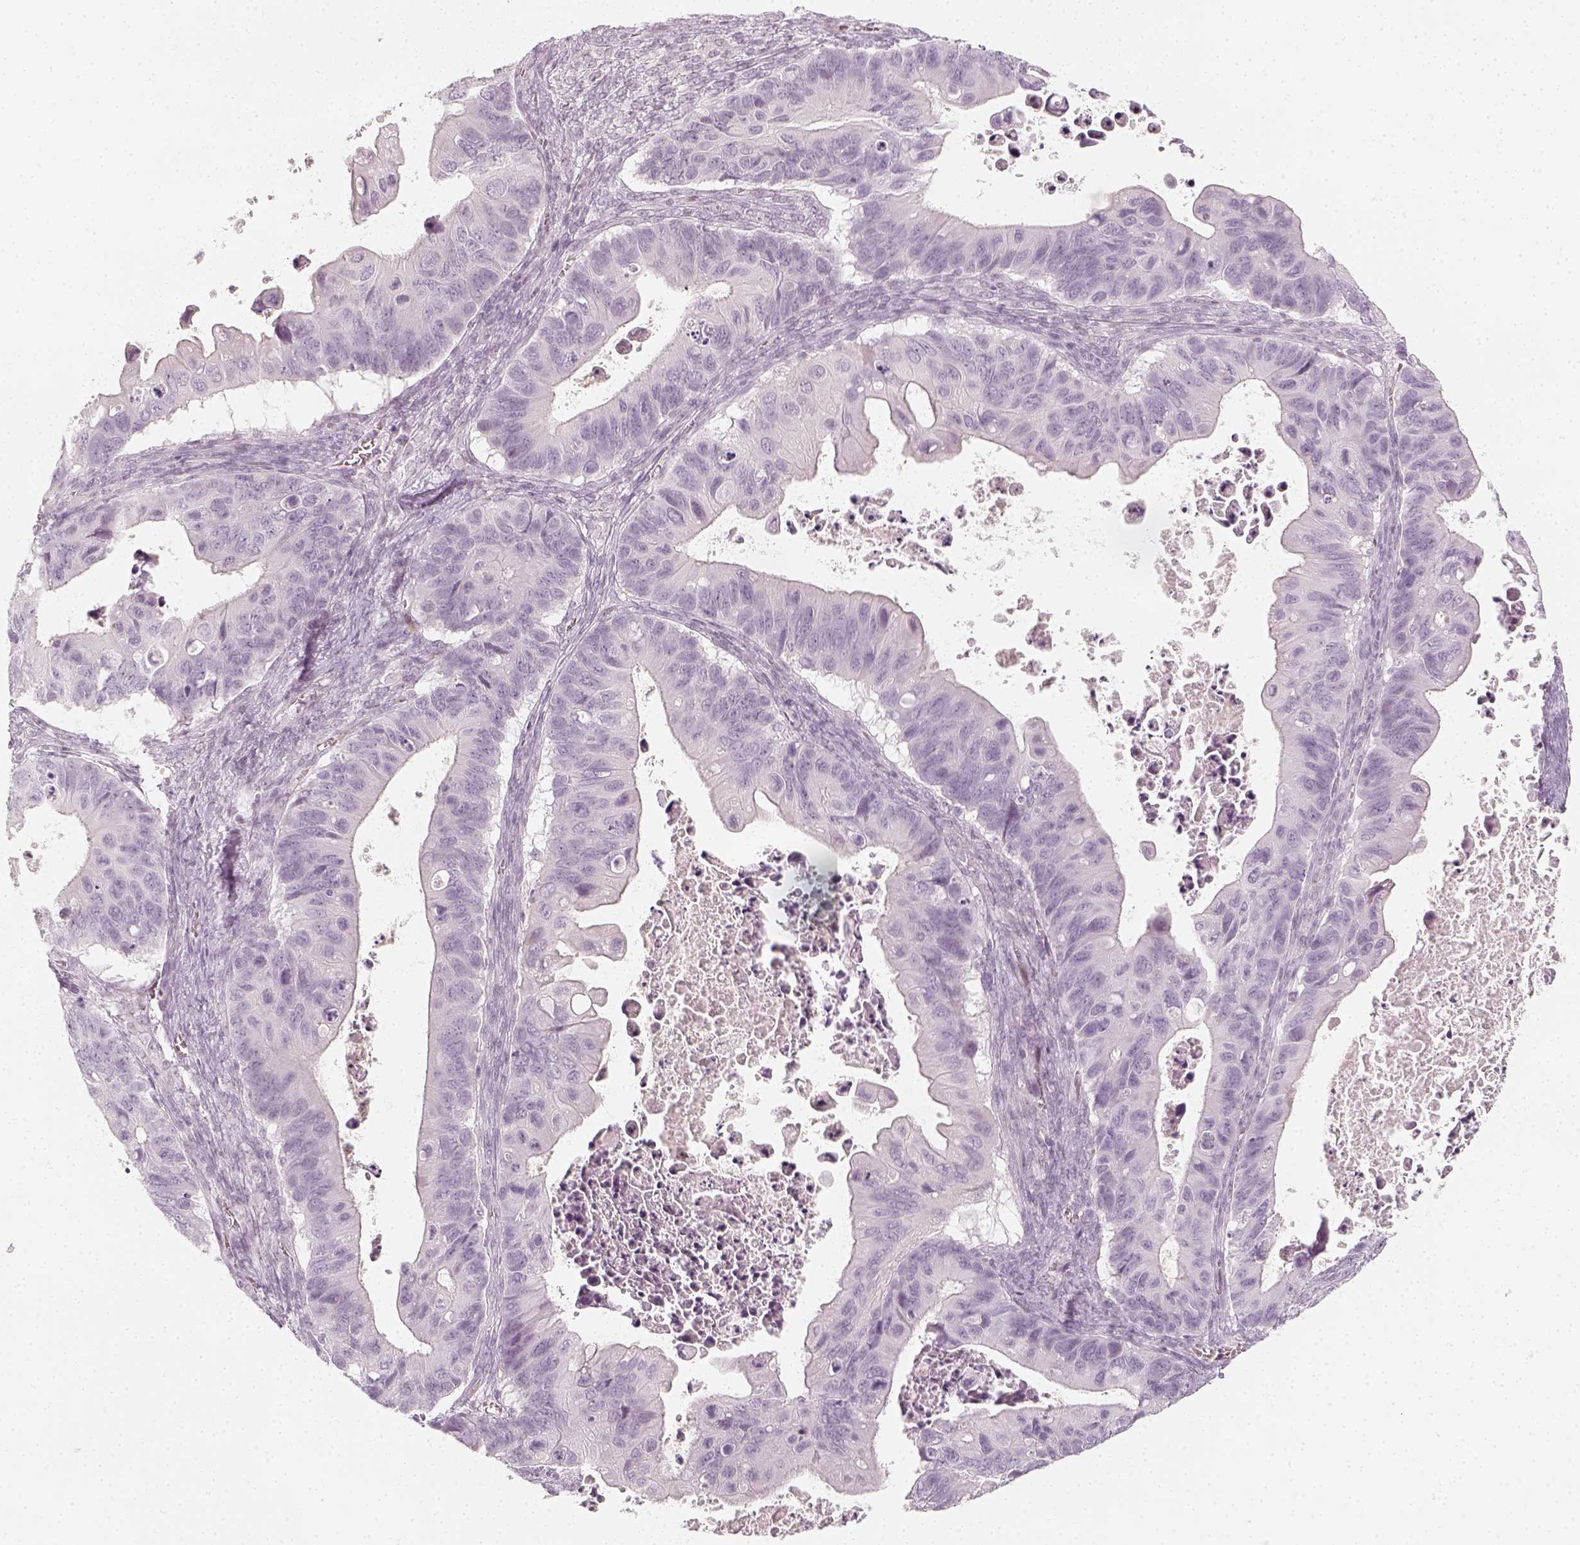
{"staining": {"intensity": "negative", "quantity": "none", "location": "none"}, "tissue": "ovarian cancer", "cell_type": "Tumor cells", "image_type": "cancer", "snomed": [{"axis": "morphology", "description": "Cystadenocarcinoma, mucinous, NOS"}, {"axis": "topography", "description": "Ovary"}], "caption": "Immunohistochemical staining of human mucinous cystadenocarcinoma (ovarian) exhibits no significant positivity in tumor cells.", "gene": "KRTAP2-1", "patient": {"sex": "female", "age": 64}}